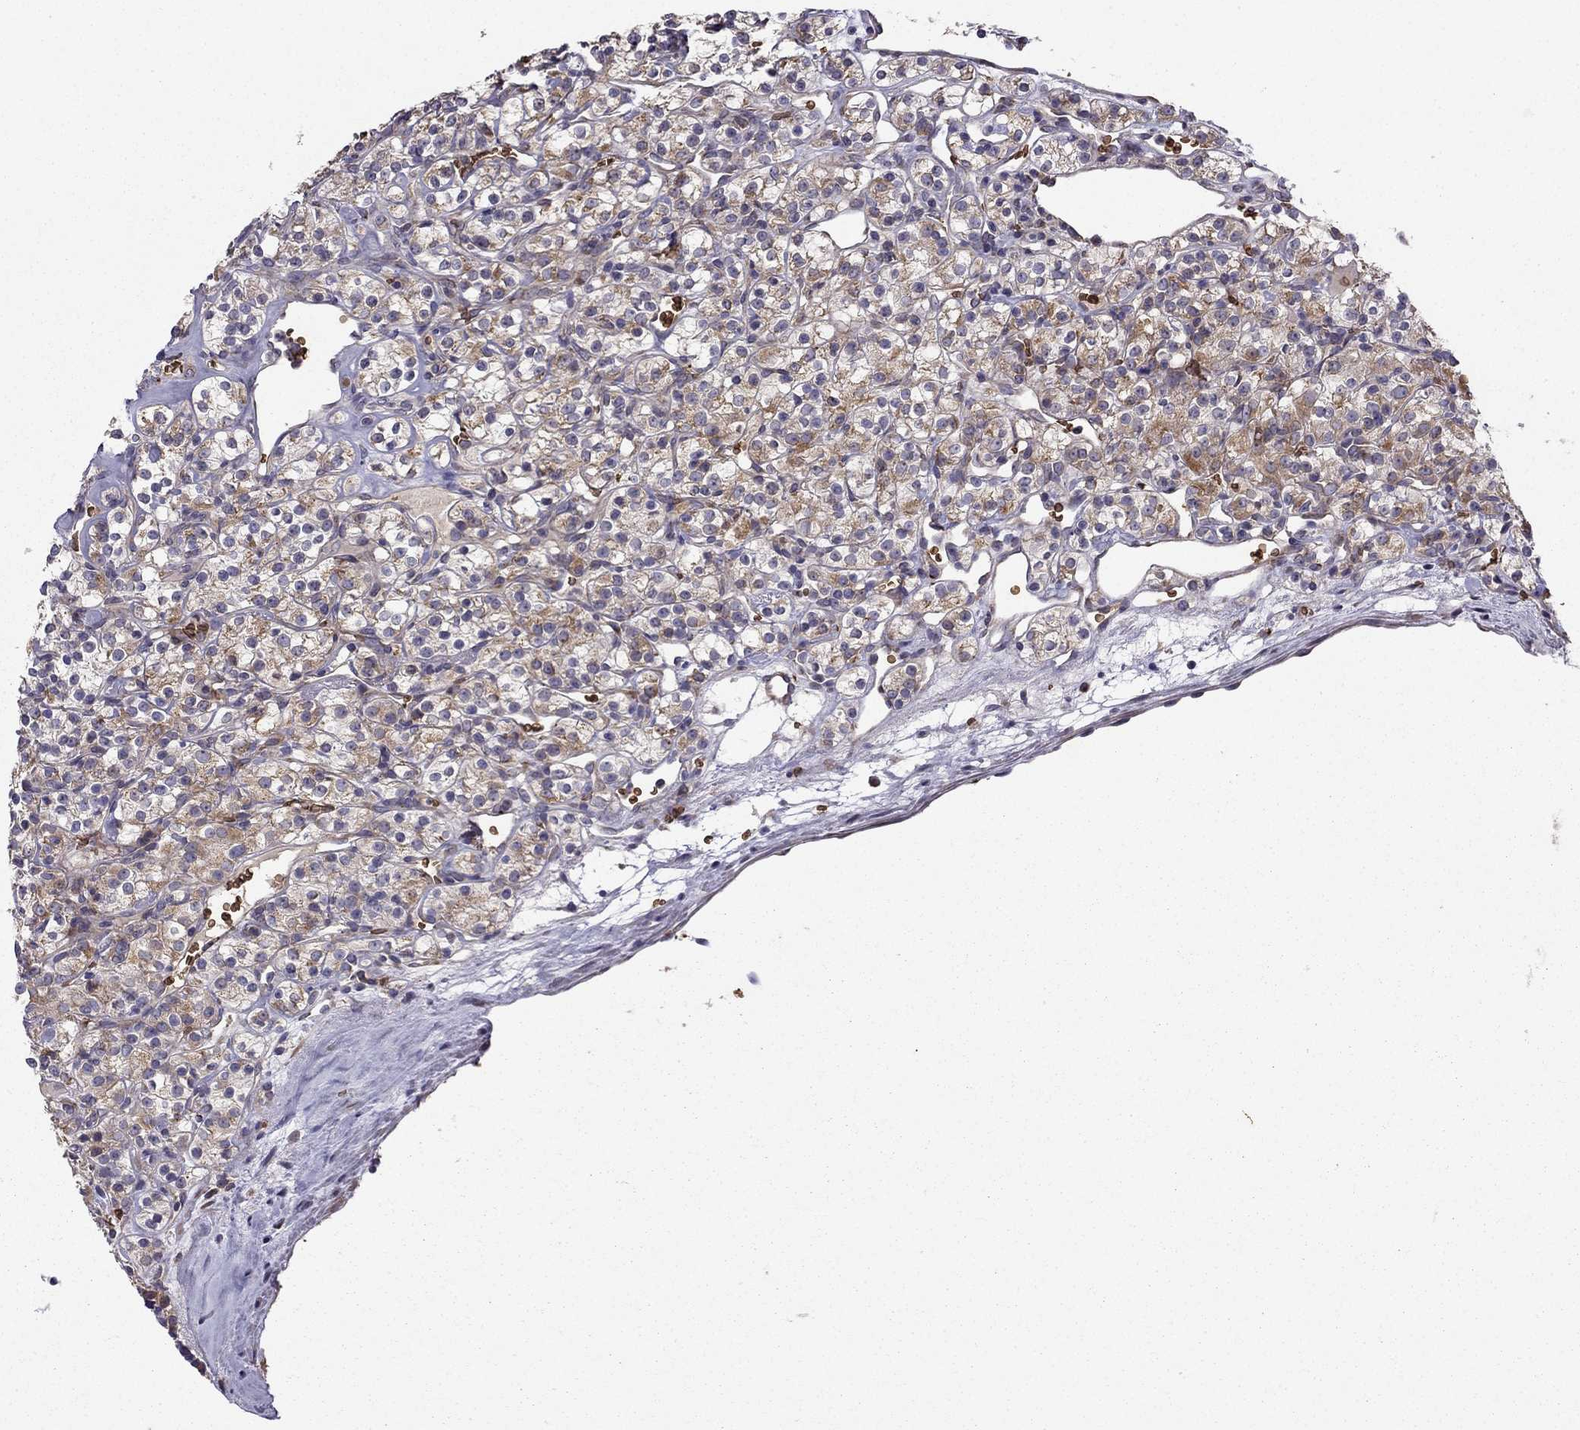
{"staining": {"intensity": "moderate", "quantity": "25%-75%", "location": "cytoplasmic/membranous"}, "tissue": "renal cancer", "cell_type": "Tumor cells", "image_type": "cancer", "snomed": [{"axis": "morphology", "description": "Adenocarcinoma, NOS"}, {"axis": "topography", "description": "Kidney"}], "caption": "Tumor cells demonstrate moderate cytoplasmic/membranous expression in approximately 25%-75% of cells in renal cancer.", "gene": "B4GALT7", "patient": {"sex": "male", "age": 77}}